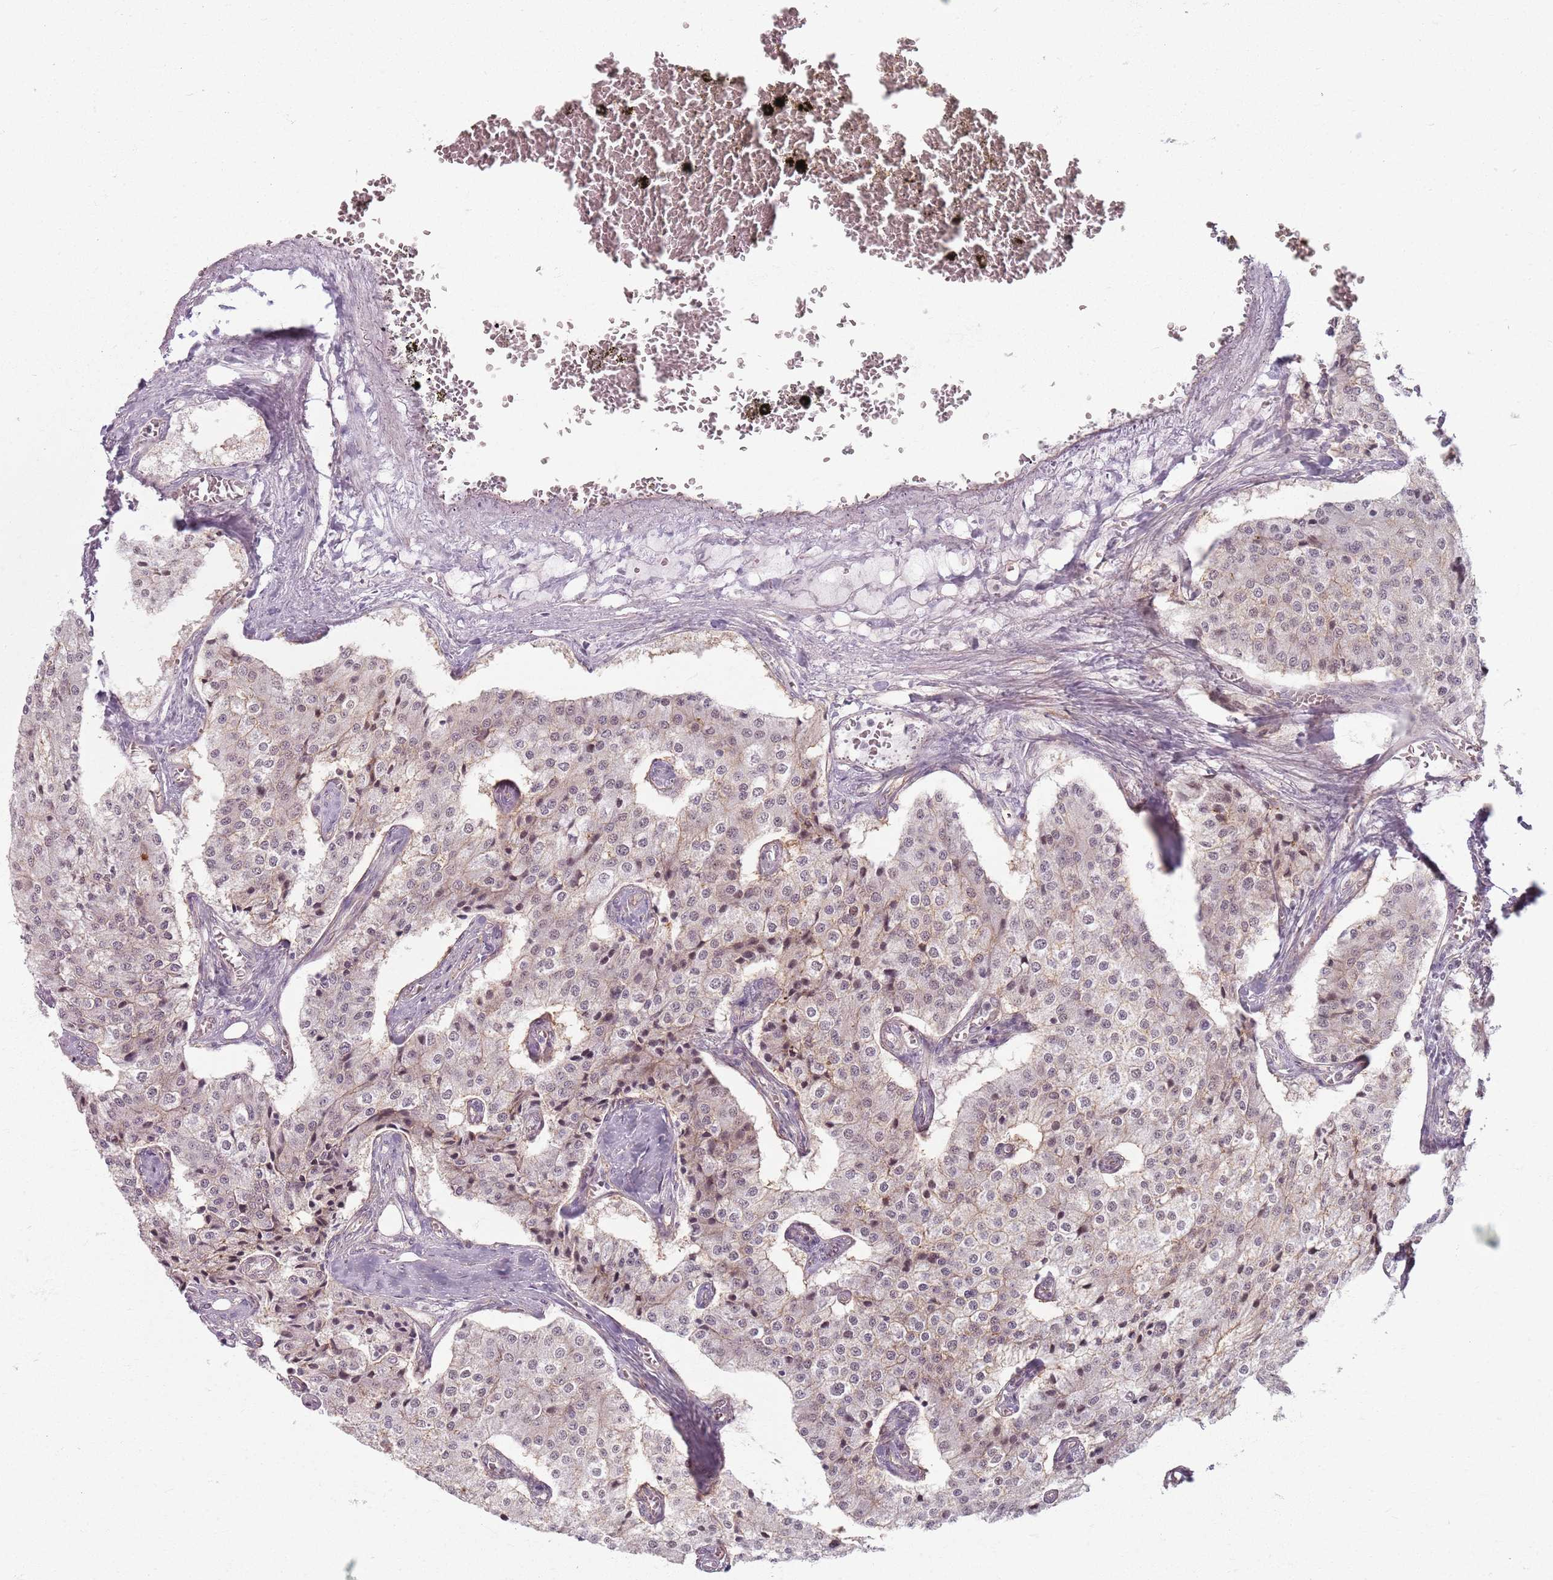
{"staining": {"intensity": "weak", "quantity": "25%-75%", "location": "nuclear"}, "tissue": "carcinoid", "cell_type": "Tumor cells", "image_type": "cancer", "snomed": [{"axis": "morphology", "description": "Carcinoid, malignant, NOS"}, {"axis": "topography", "description": "Colon"}], "caption": "Carcinoid (malignant) was stained to show a protein in brown. There is low levels of weak nuclear staining in approximately 25%-75% of tumor cells.", "gene": "KCNA5", "patient": {"sex": "female", "age": 52}}